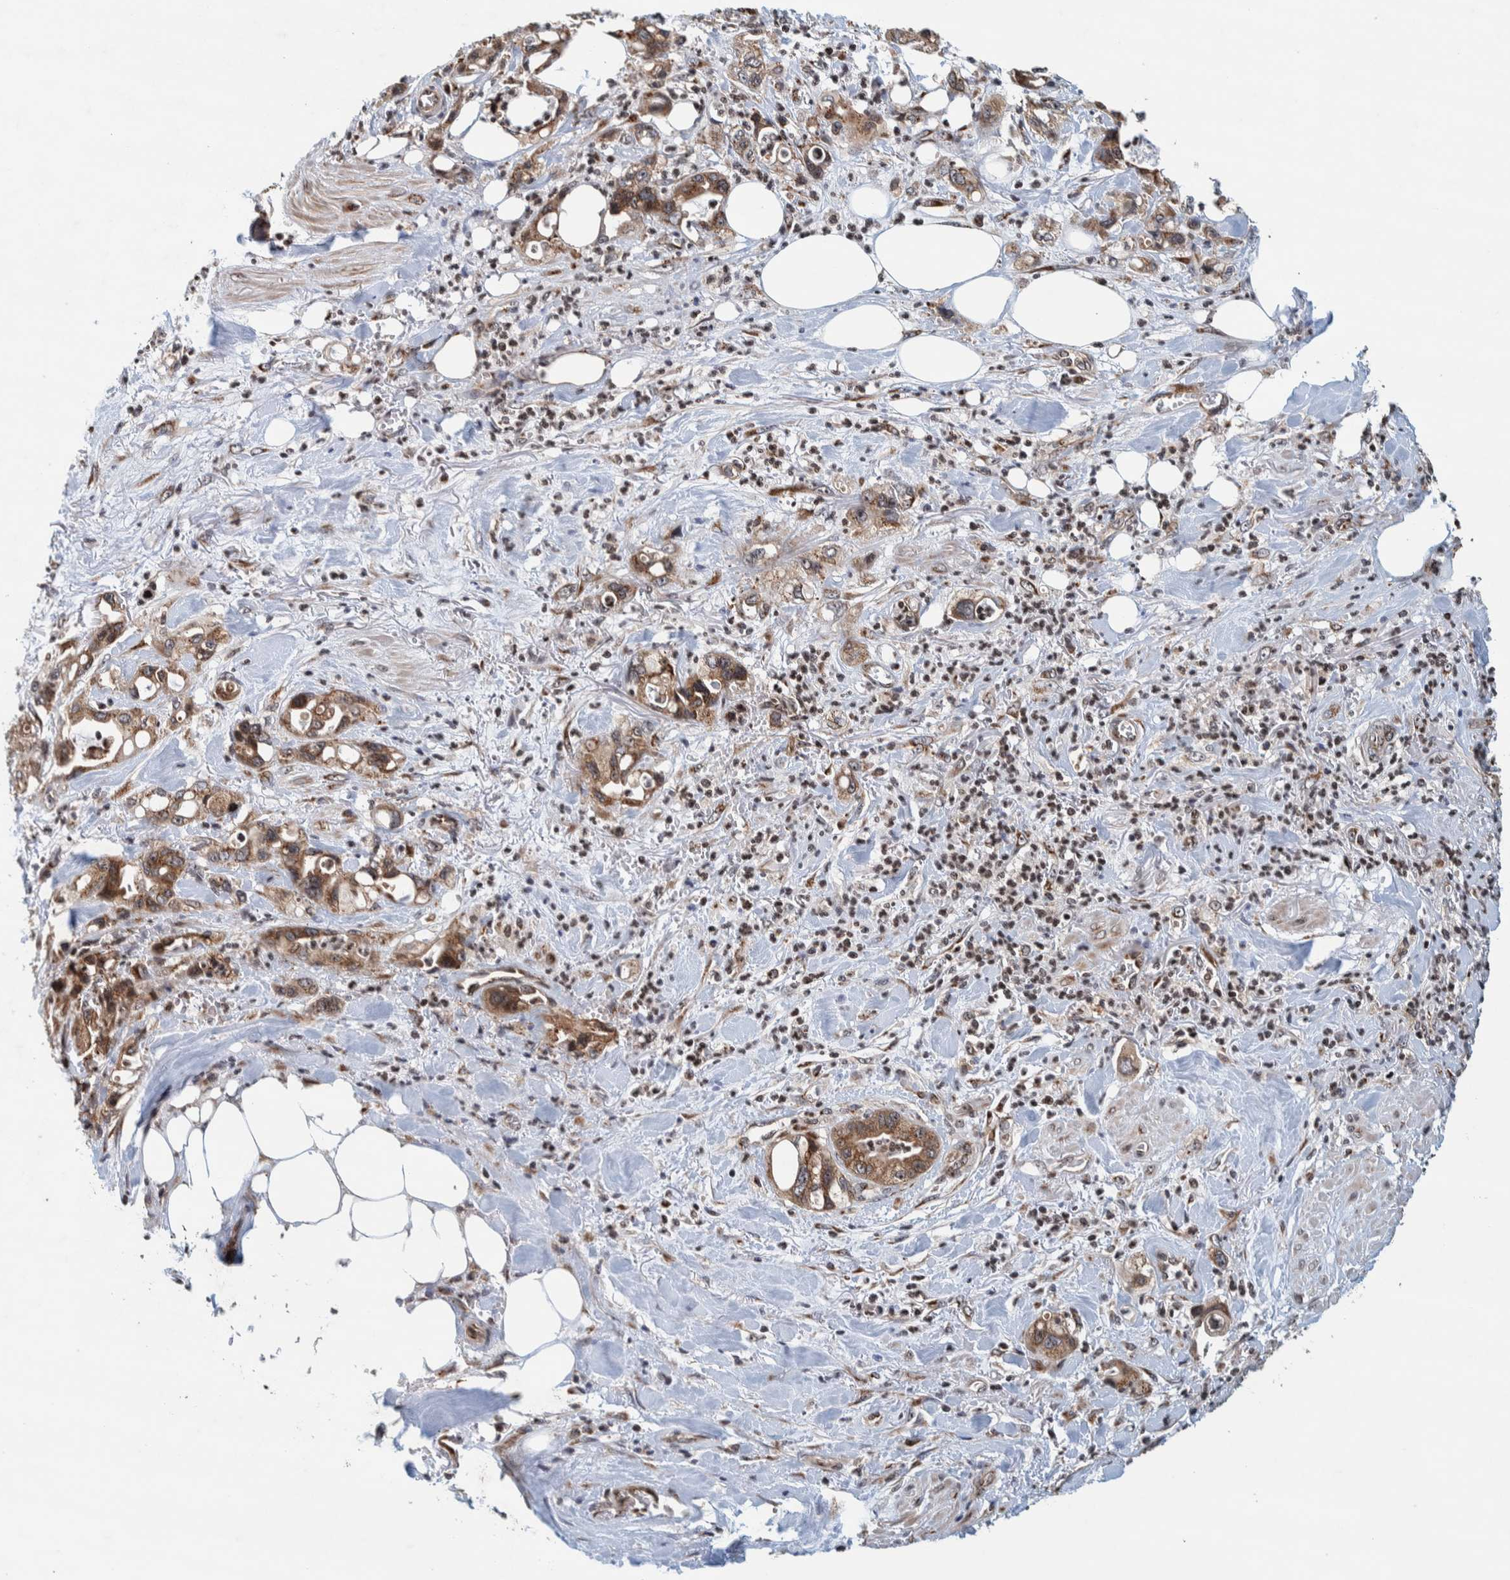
{"staining": {"intensity": "weak", "quantity": ">75%", "location": "cytoplasmic/membranous"}, "tissue": "pancreatic cancer", "cell_type": "Tumor cells", "image_type": "cancer", "snomed": [{"axis": "morphology", "description": "Adenocarcinoma, NOS"}, {"axis": "topography", "description": "Pancreas"}], "caption": "A brown stain shows weak cytoplasmic/membranous staining of a protein in adenocarcinoma (pancreatic) tumor cells.", "gene": "CCDC182", "patient": {"sex": "male", "age": 70}}